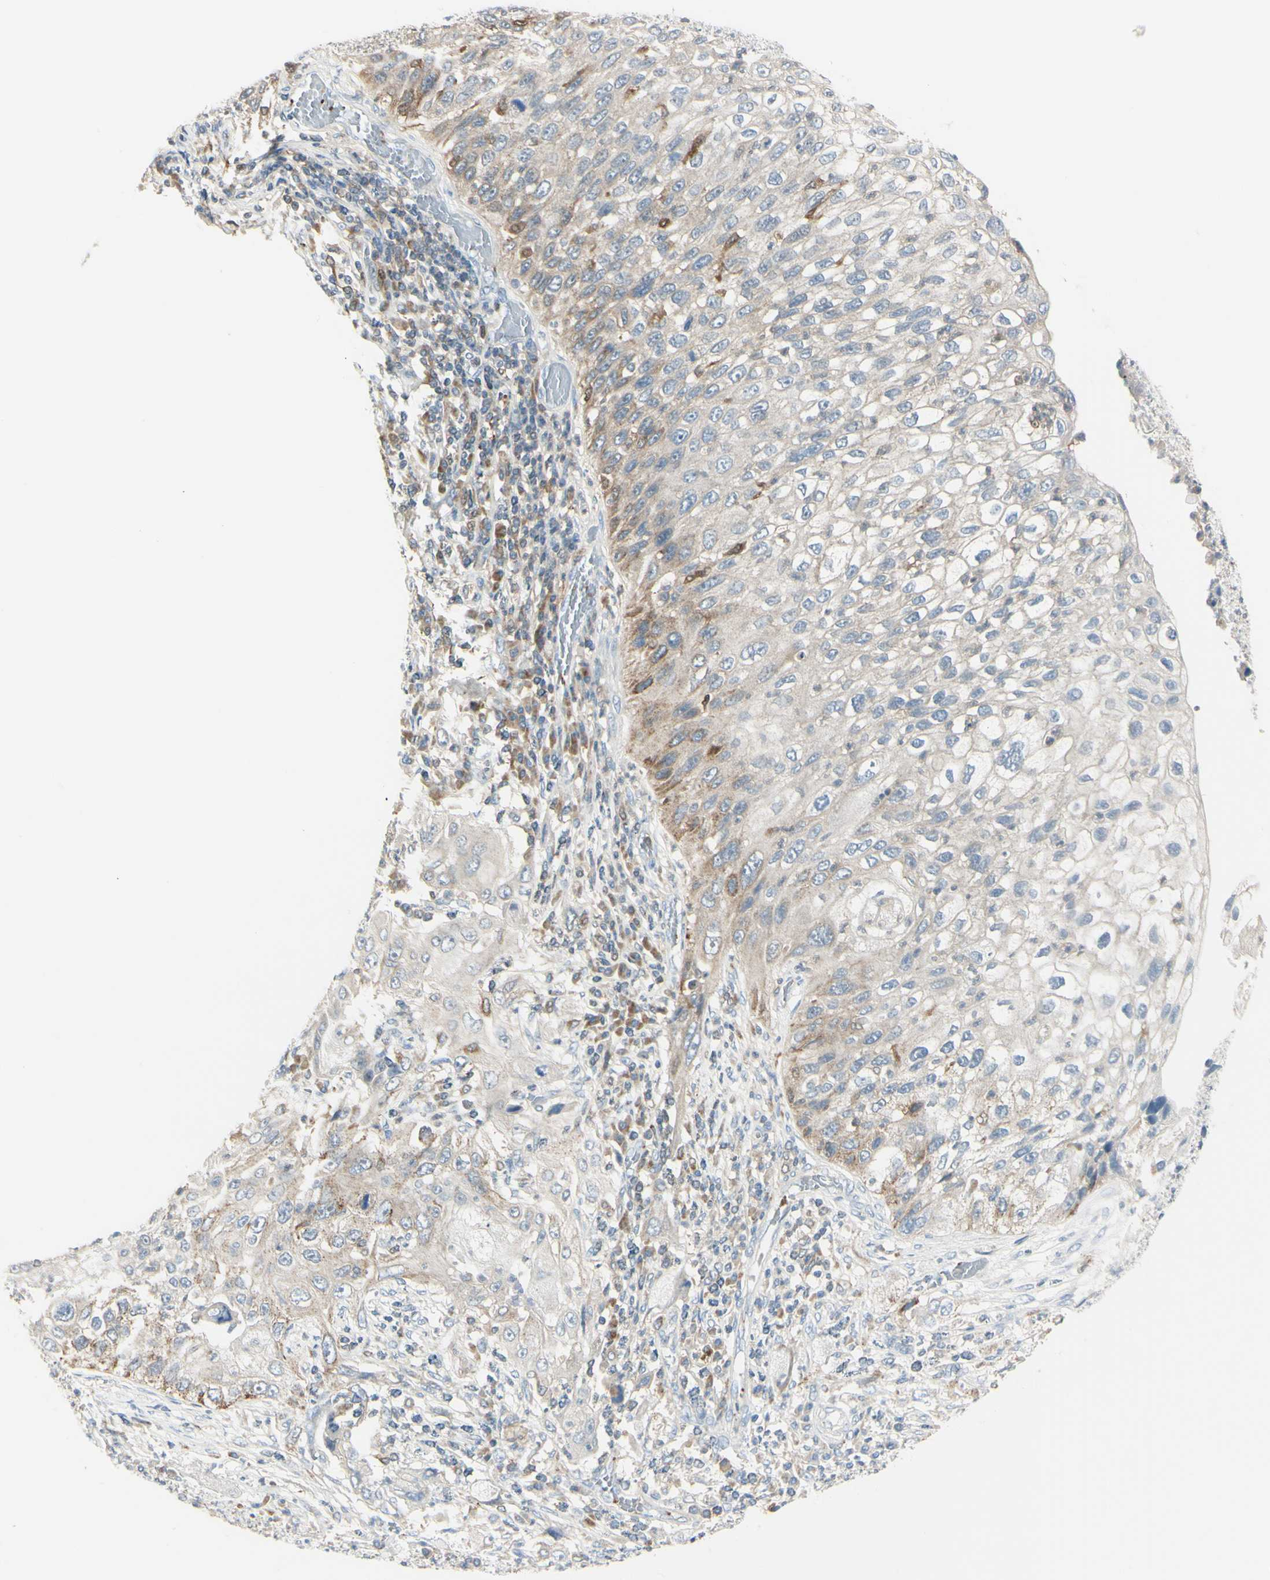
{"staining": {"intensity": "weak", "quantity": ">75%", "location": "cytoplasmic/membranous"}, "tissue": "lung cancer", "cell_type": "Tumor cells", "image_type": "cancer", "snomed": [{"axis": "morphology", "description": "Inflammation, NOS"}, {"axis": "morphology", "description": "Squamous cell carcinoma, NOS"}, {"axis": "topography", "description": "Lymph node"}, {"axis": "topography", "description": "Soft tissue"}, {"axis": "topography", "description": "Lung"}], "caption": "Lung squamous cell carcinoma was stained to show a protein in brown. There is low levels of weak cytoplasmic/membranous expression in approximately >75% of tumor cells. (DAB IHC, brown staining for protein, blue staining for nuclei).", "gene": "CYRIB", "patient": {"sex": "male", "age": 66}}